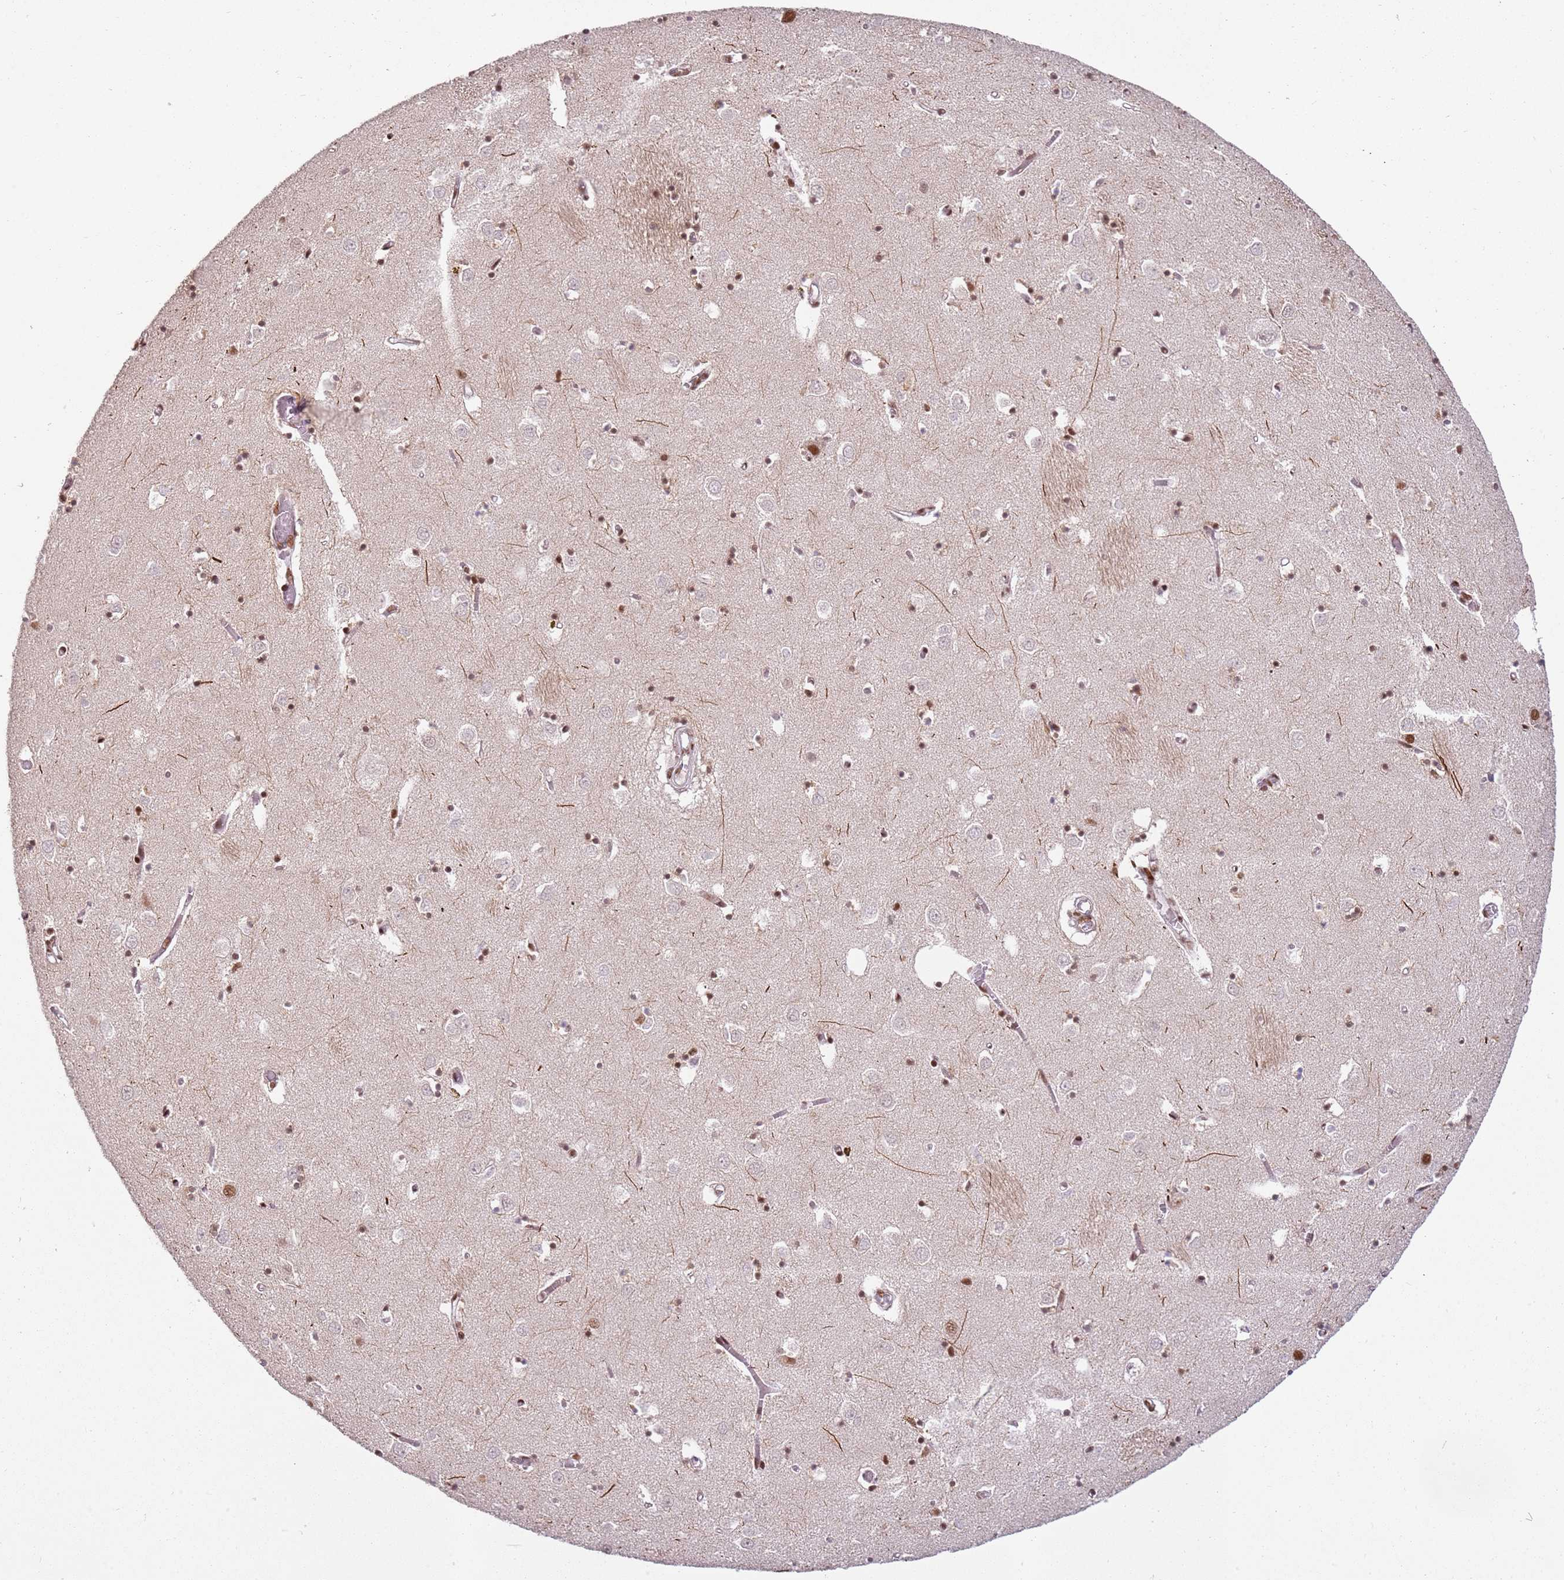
{"staining": {"intensity": "moderate", "quantity": "<25%", "location": "nuclear"}, "tissue": "caudate", "cell_type": "Glial cells", "image_type": "normal", "snomed": [{"axis": "morphology", "description": "Normal tissue, NOS"}, {"axis": "topography", "description": "Lateral ventricle wall"}], "caption": "DAB (3,3'-diaminobenzidine) immunohistochemical staining of benign caudate shows moderate nuclear protein staining in approximately <25% of glial cells.", "gene": "TENT4A", "patient": {"sex": "male", "age": 70}}